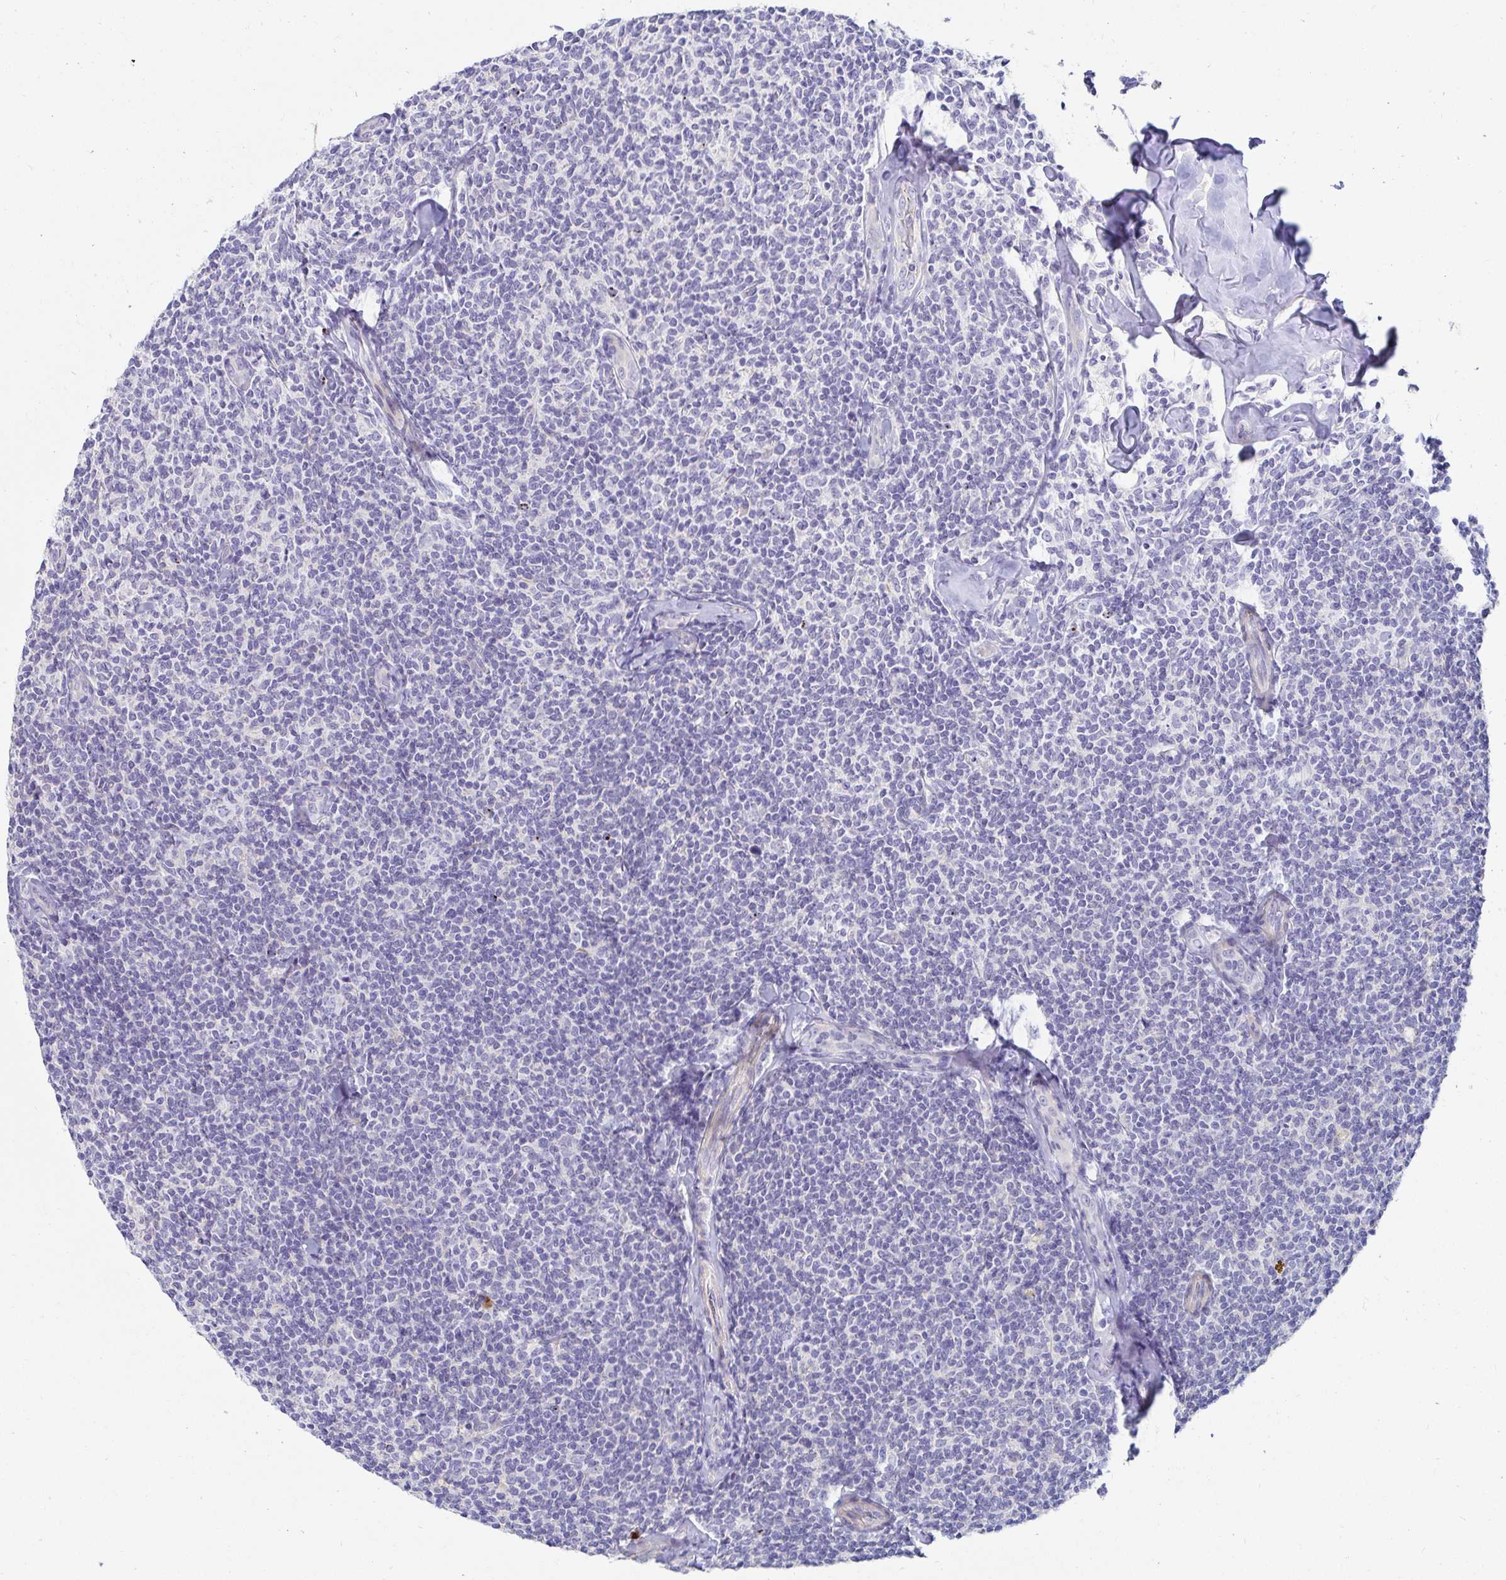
{"staining": {"intensity": "negative", "quantity": "none", "location": "none"}, "tissue": "lymphoma", "cell_type": "Tumor cells", "image_type": "cancer", "snomed": [{"axis": "morphology", "description": "Malignant lymphoma, non-Hodgkin's type, Low grade"}, {"axis": "topography", "description": "Lymph node"}], "caption": "The histopathology image exhibits no significant expression in tumor cells of low-grade malignant lymphoma, non-Hodgkin's type. (DAB immunohistochemistry (IHC), high magnification).", "gene": "C4orf17", "patient": {"sex": "female", "age": 56}}